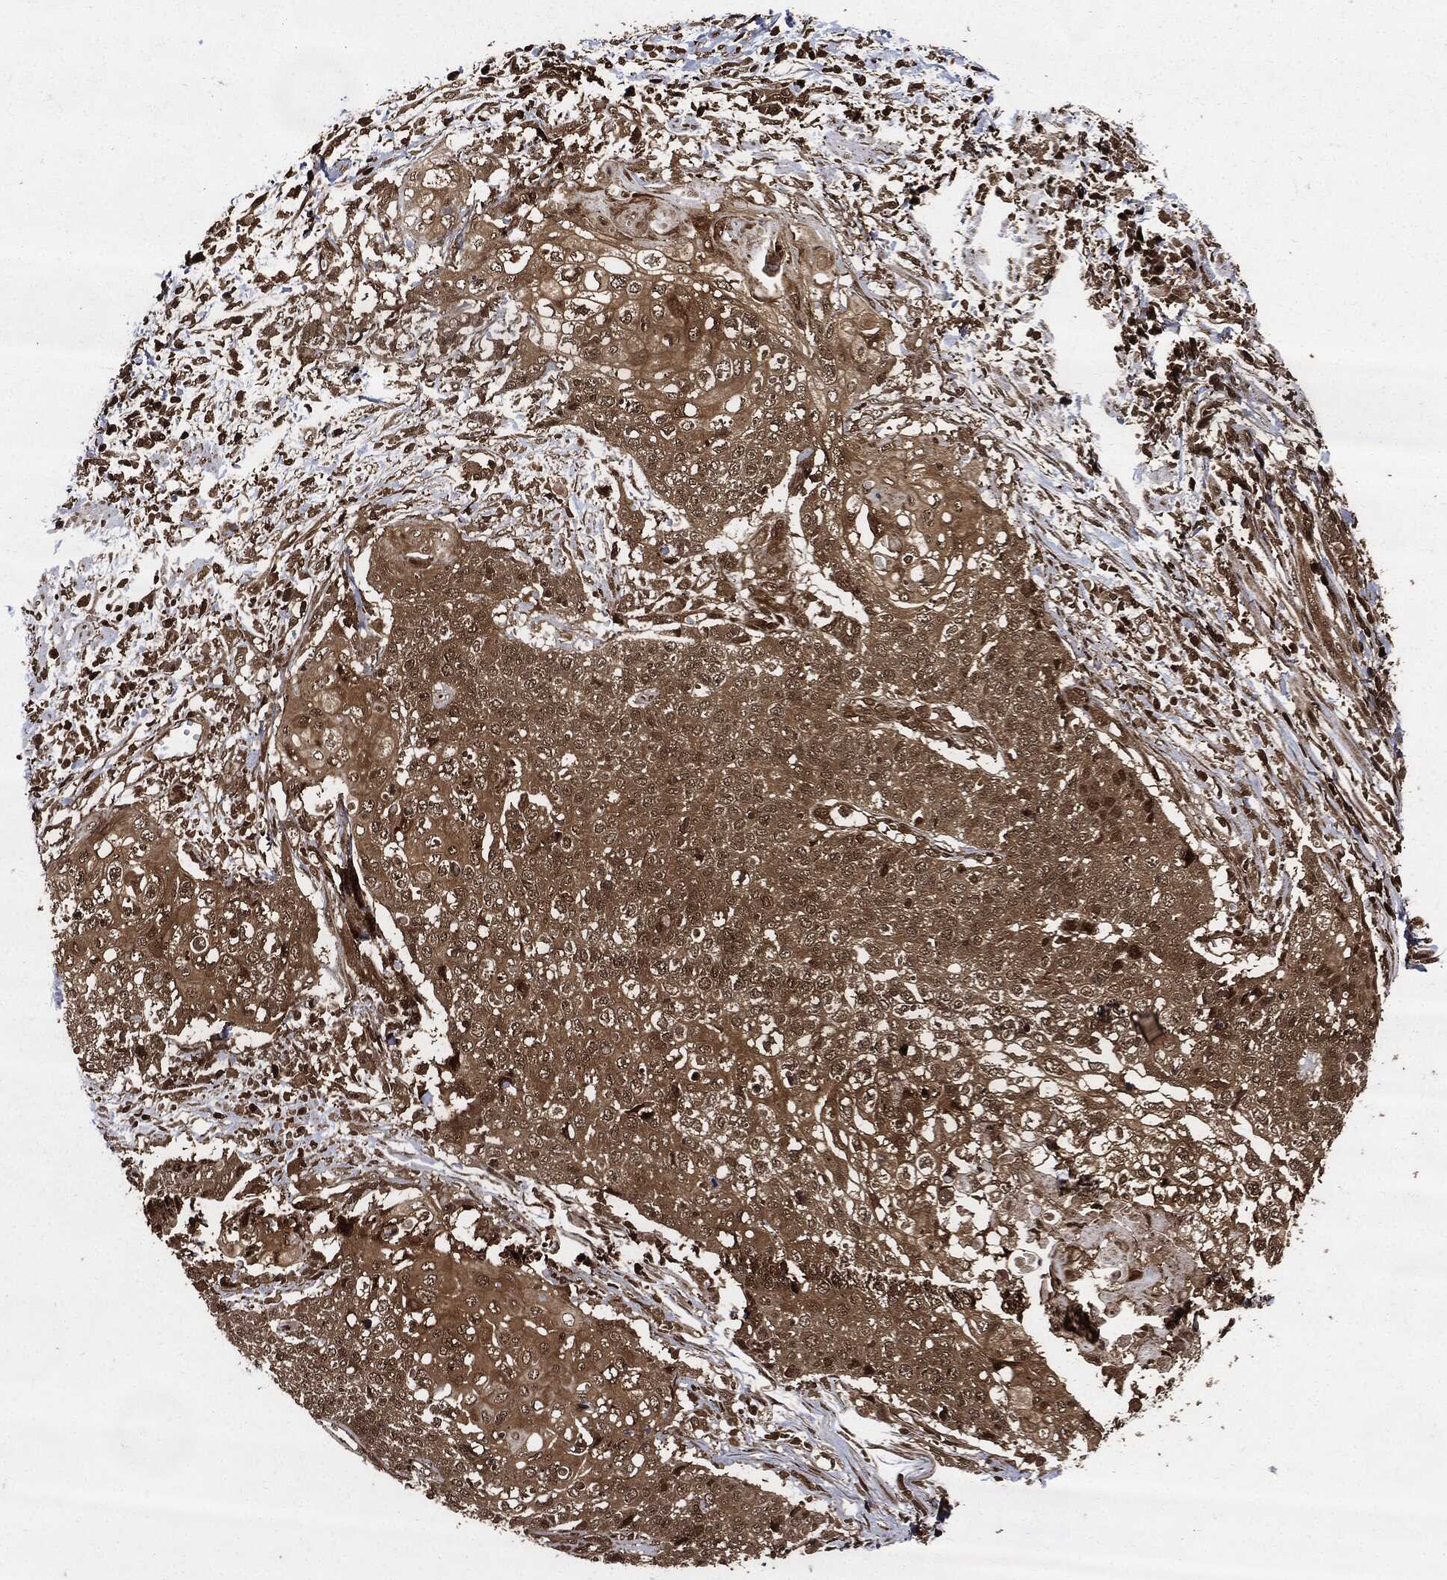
{"staining": {"intensity": "moderate", "quantity": ">75%", "location": "cytoplasmic/membranous"}, "tissue": "cervical cancer", "cell_type": "Tumor cells", "image_type": "cancer", "snomed": [{"axis": "morphology", "description": "Squamous cell carcinoma, NOS"}, {"axis": "topography", "description": "Cervix"}], "caption": "Immunohistochemistry of human cervical cancer demonstrates medium levels of moderate cytoplasmic/membranous positivity in approximately >75% of tumor cells.", "gene": "YWHAB", "patient": {"sex": "female", "age": 39}}